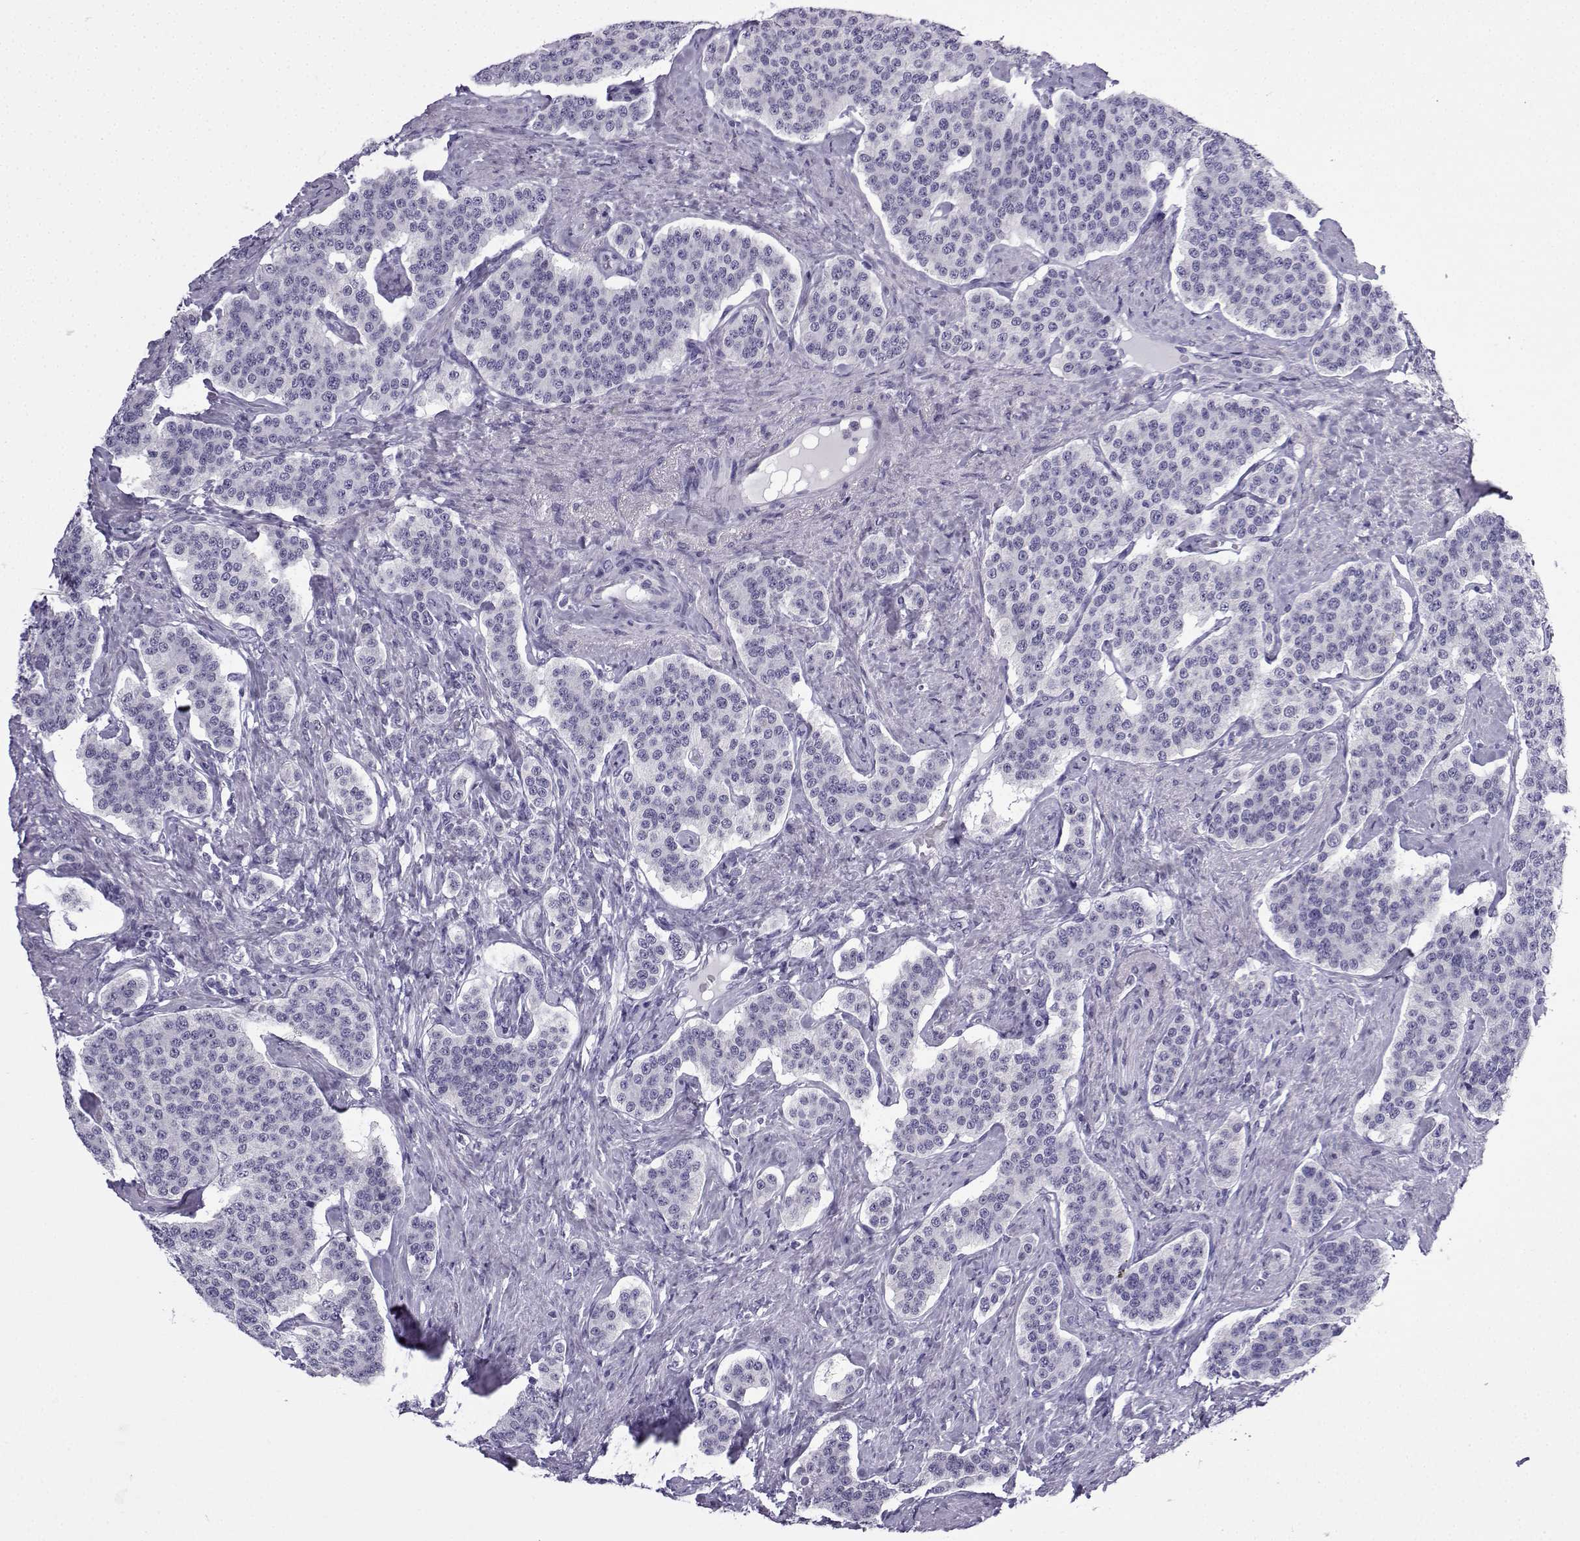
{"staining": {"intensity": "negative", "quantity": "none", "location": "none"}, "tissue": "carcinoid", "cell_type": "Tumor cells", "image_type": "cancer", "snomed": [{"axis": "morphology", "description": "Carcinoid, malignant, NOS"}, {"axis": "topography", "description": "Small intestine"}], "caption": "Micrograph shows no significant protein expression in tumor cells of carcinoid.", "gene": "ACRBP", "patient": {"sex": "female", "age": 58}}